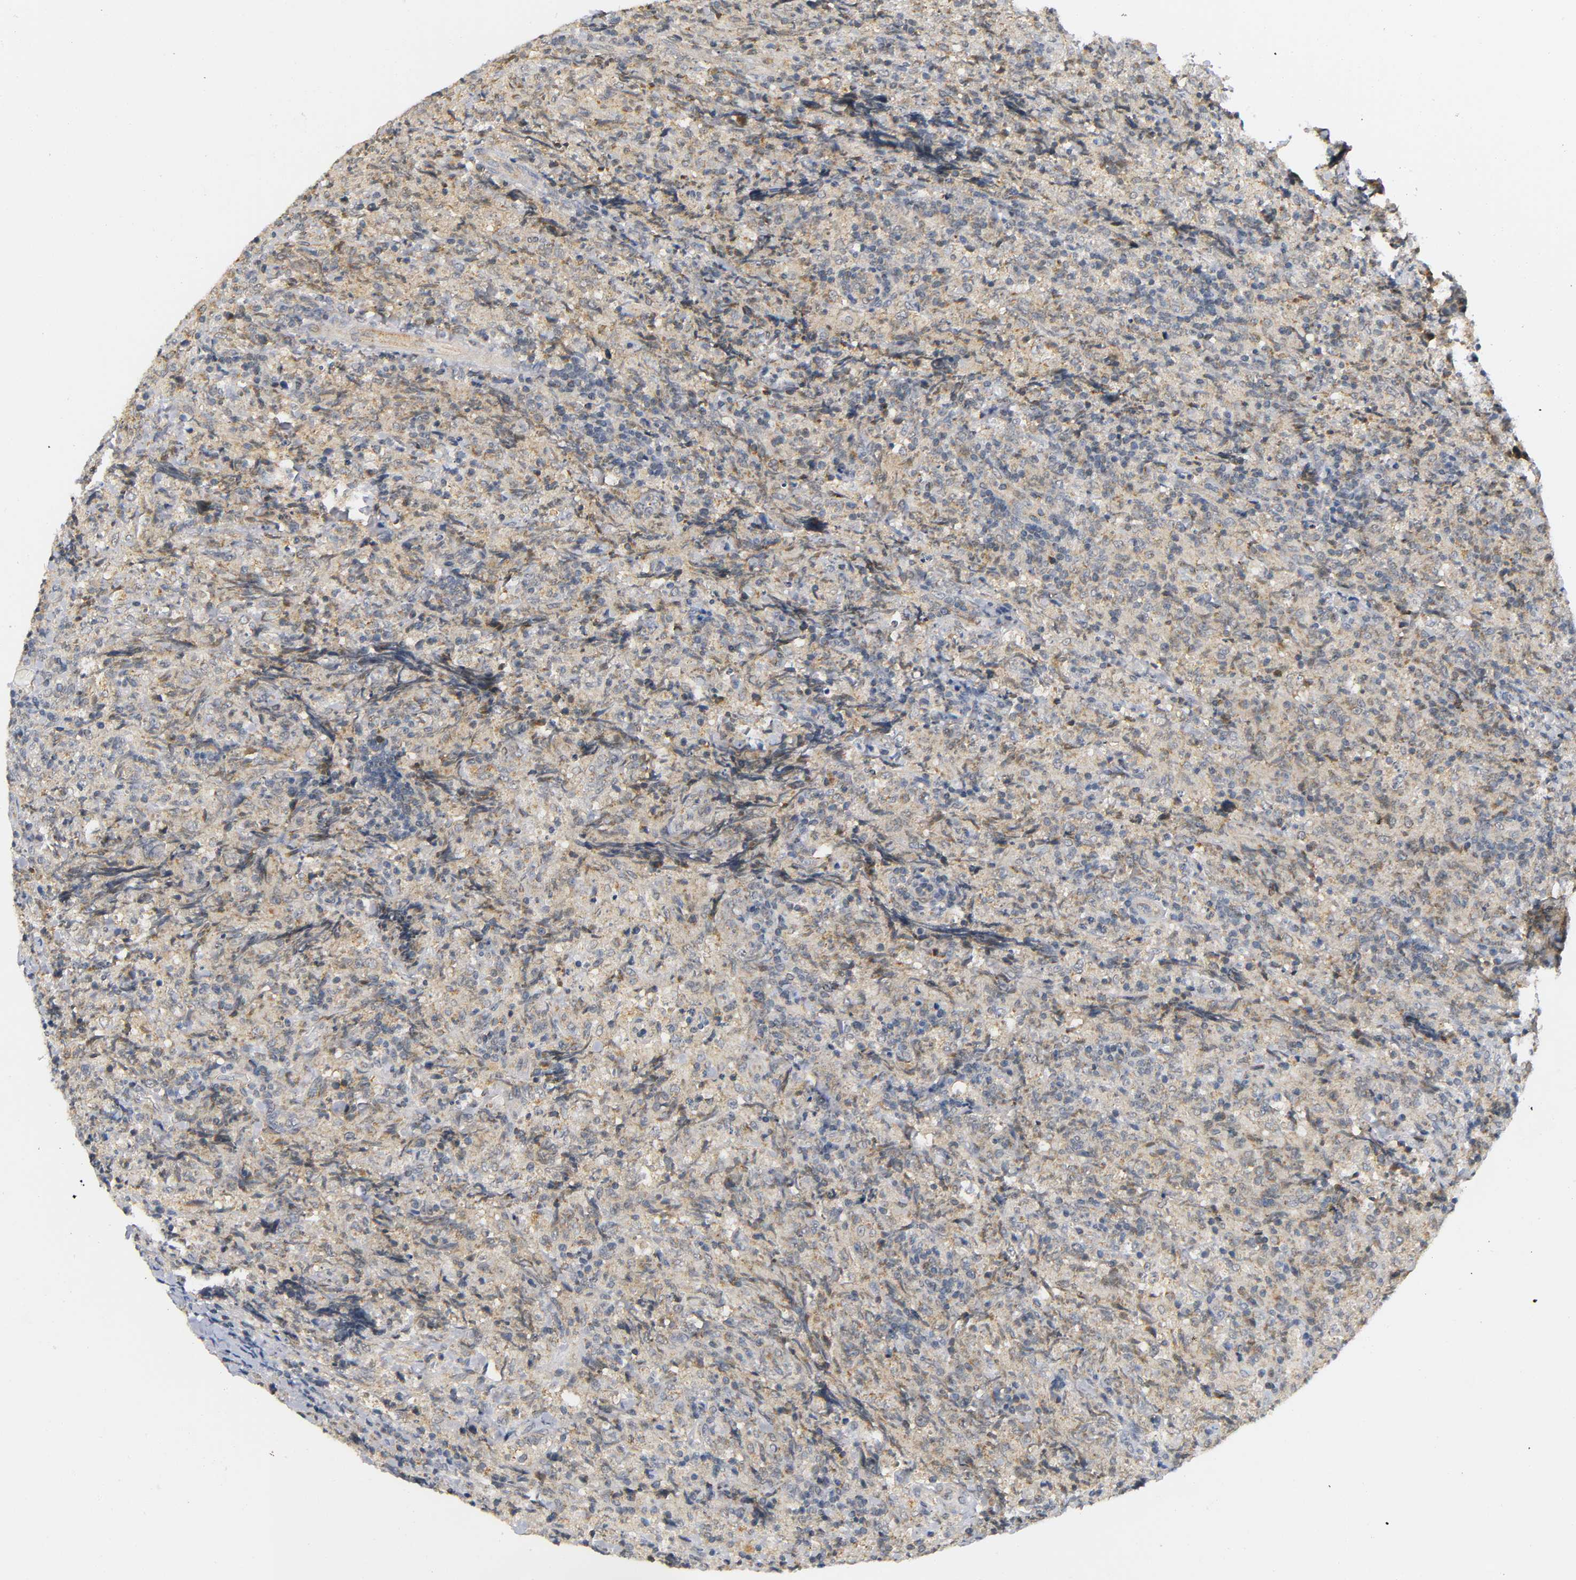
{"staining": {"intensity": "weak", "quantity": ">75%", "location": "cytoplasmic/membranous"}, "tissue": "lymphoma", "cell_type": "Tumor cells", "image_type": "cancer", "snomed": [{"axis": "morphology", "description": "Malignant lymphoma, non-Hodgkin's type, High grade"}, {"axis": "topography", "description": "Tonsil"}], "caption": "Immunohistochemical staining of human lymphoma reveals weak cytoplasmic/membranous protein staining in about >75% of tumor cells.", "gene": "NRP1", "patient": {"sex": "female", "age": 36}}